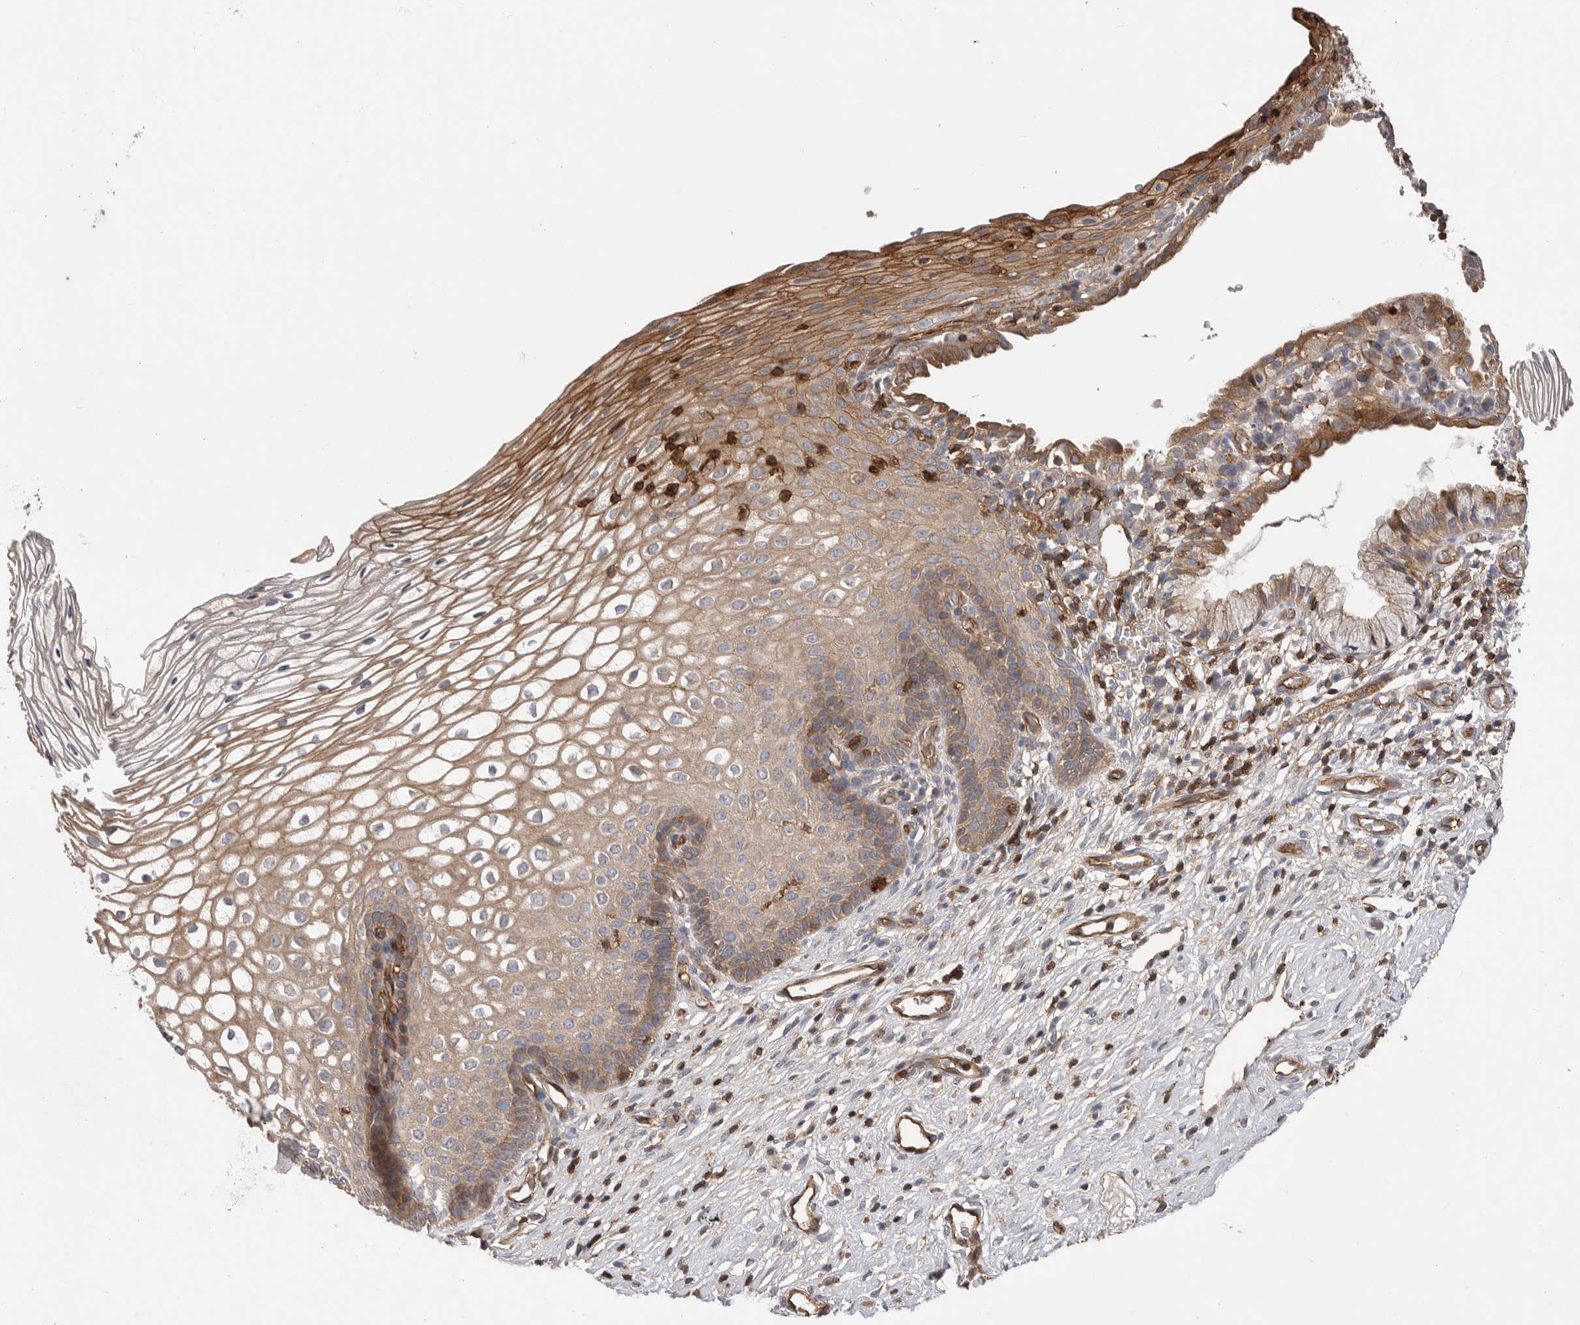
{"staining": {"intensity": "moderate", "quantity": ">75%", "location": "cytoplasmic/membranous"}, "tissue": "cervix", "cell_type": "Glandular cells", "image_type": "normal", "snomed": [{"axis": "morphology", "description": "Normal tissue, NOS"}, {"axis": "topography", "description": "Cervix"}], "caption": "Protein staining of benign cervix exhibits moderate cytoplasmic/membranous expression in about >75% of glandular cells. (Stains: DAB (3,3'-diaminobenzidine) in brown, nuclei in blue, Microscopy: brightfield microscopy at high magnification).", "gene": "PRKCH", "patient": {"sex": "female", "age": 27}}